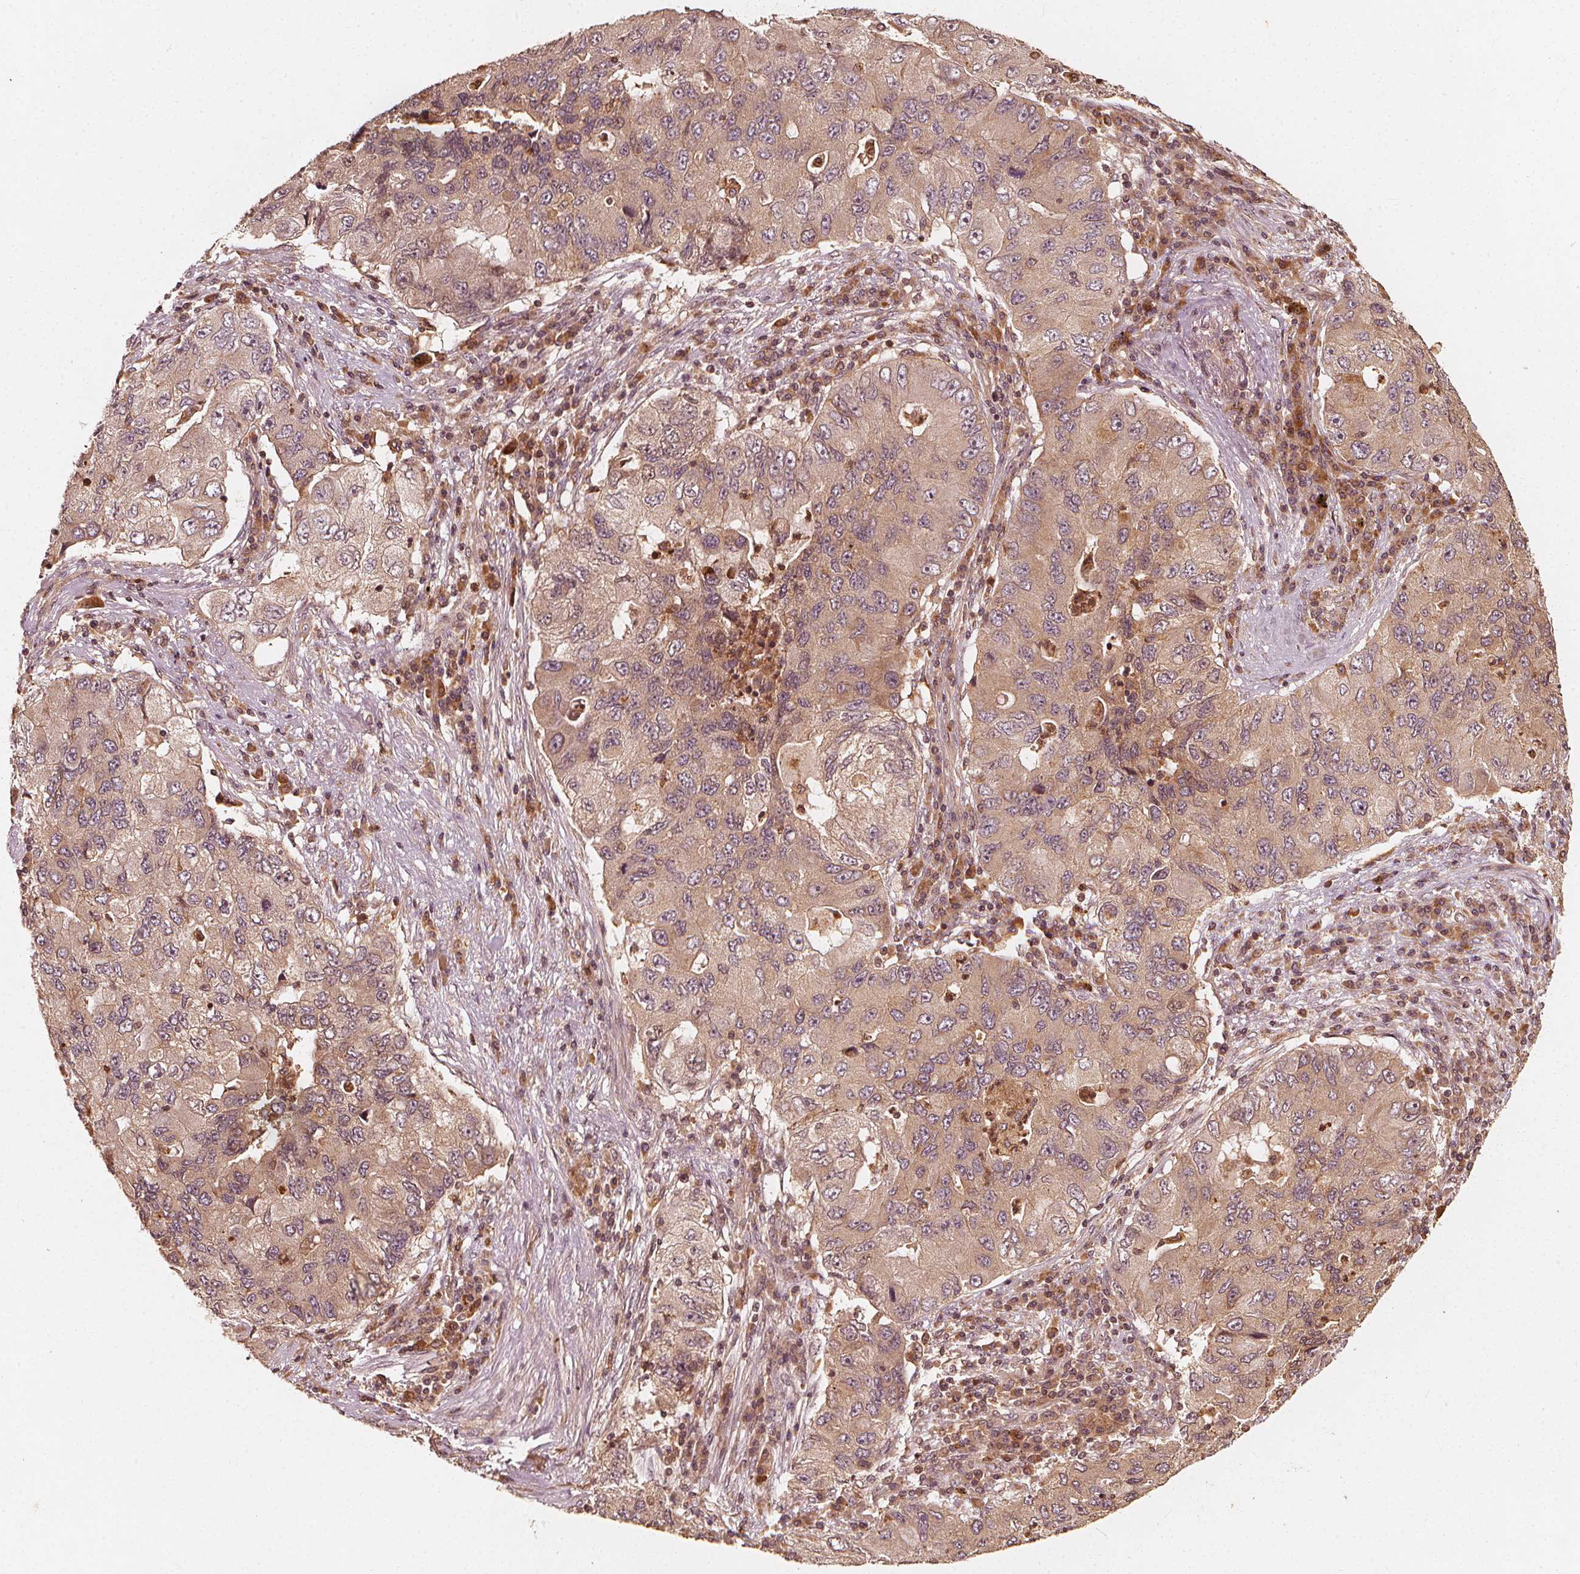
{"staining": {"intensity": "weak", "quantity": ">75%", "location": "cytoplasmic/membranous"}, "tissue": "lung cancer", "cell_type": "Tumor cells", "image_type": "cancer", "snomed": [{"axis": "morphology", "description": "Adenocarcinoma, NOS"}, {"axis": "morphology", "description": "Adenocarcinoma, metastatic, NOS"}, {"axis": "topography", "description": "Lymph node"}, {"axis": "topography", "description": "Lung"}], "caption": "There is low levels of weak cytoplasmic/membranous staining in tumor cells of metastatic adenocarcinoma (lung), as demonstrated by immunohistochemical staining (brown color).", "gene": "NPC1", "patient": {"sex": "female", "age": 54}}